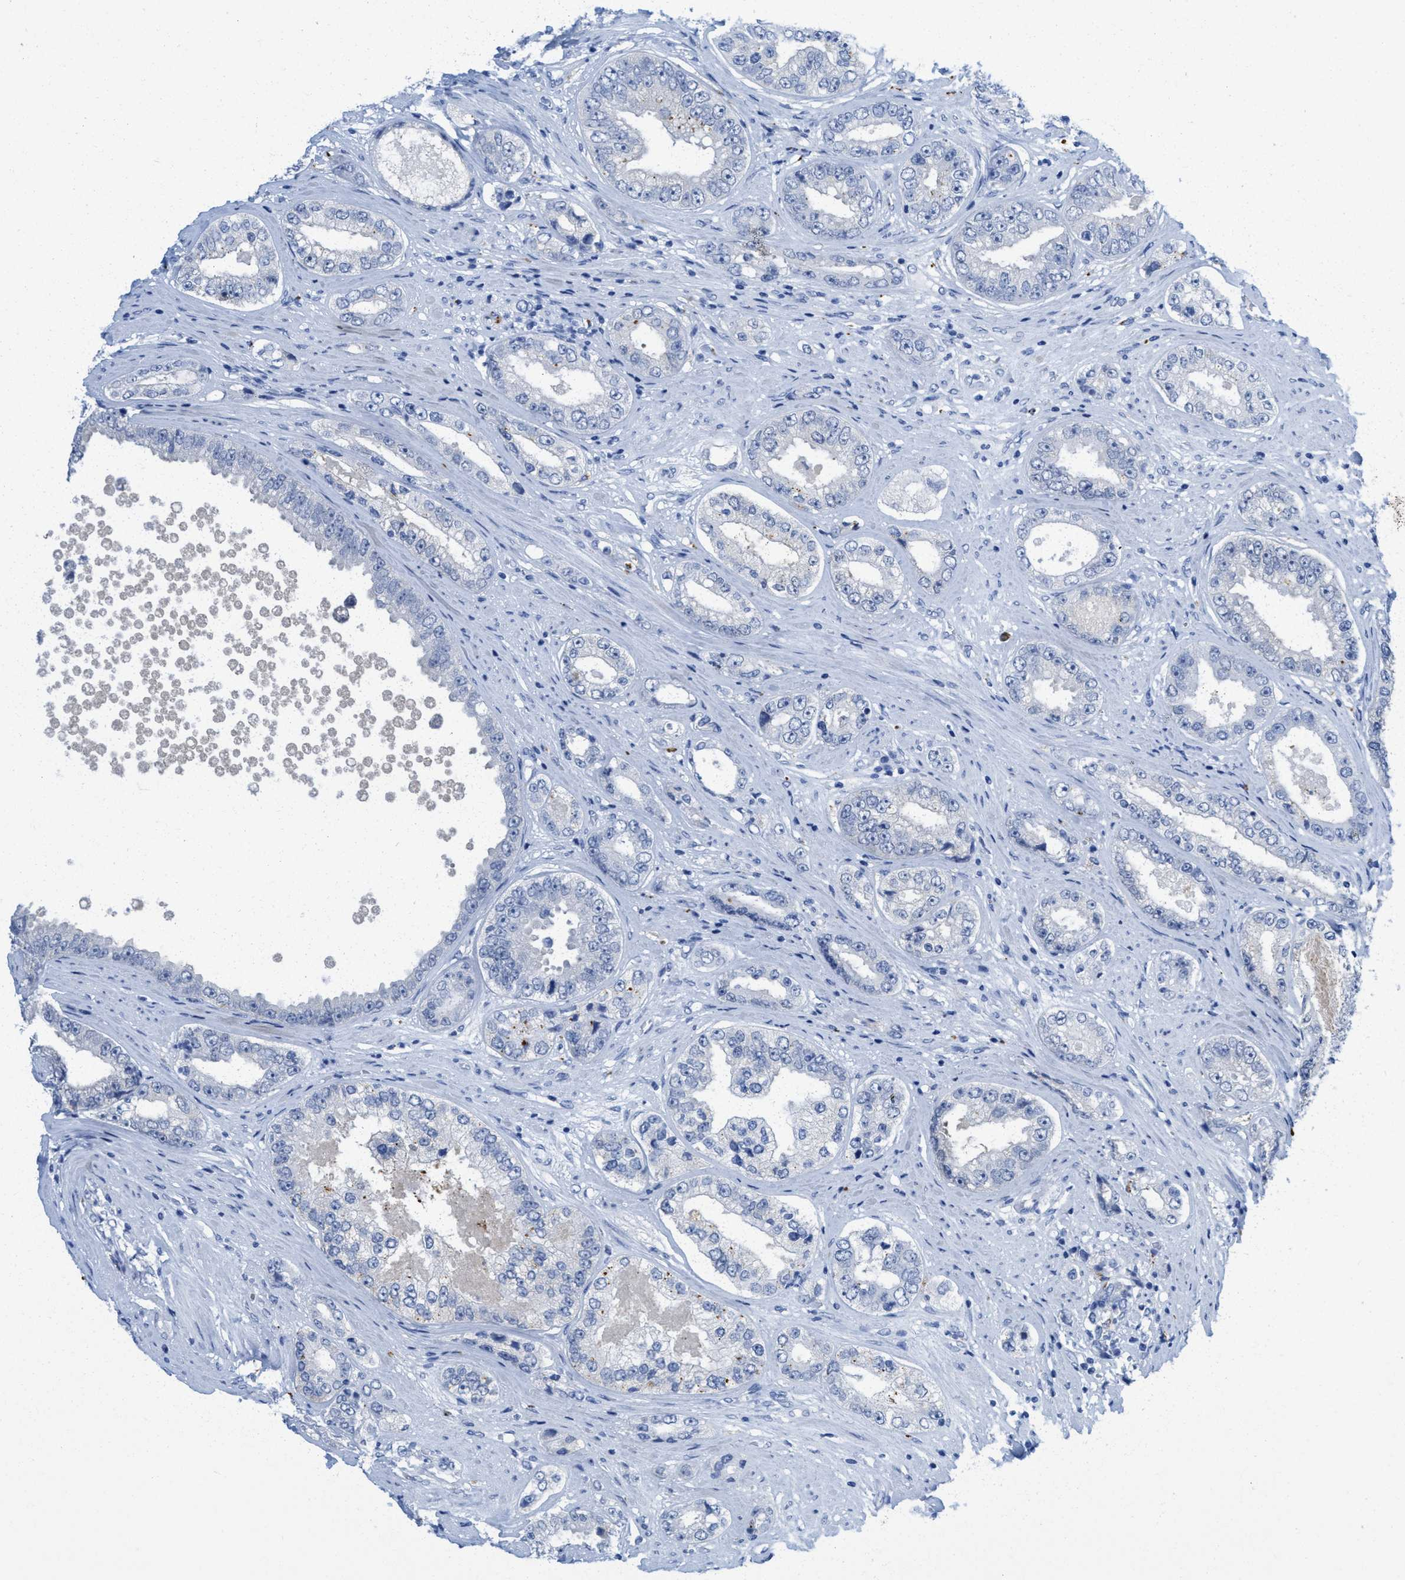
{"staining": {"intensity": "negative", "quantity": "none", "location": "none"}, "tissue": "prostate cancer", "cell_type": "Tumor cells", "image_type": "cancer", "snomed": [{"axis": "morphology", "description": "Adenocarcinoma, High grade"}, {"axis": "topography", "description": "Prostate"}], "caption": "The immunohistochemistry photomicrograph has no significant staining in tumor cells of prostate high-grade adenocarcinoma tissue. (DAB (3,3'-diaminobenzidine) IHC, high magnification).", "gene": "WDR4", "patient": {"sex": "male", "age": 61}}